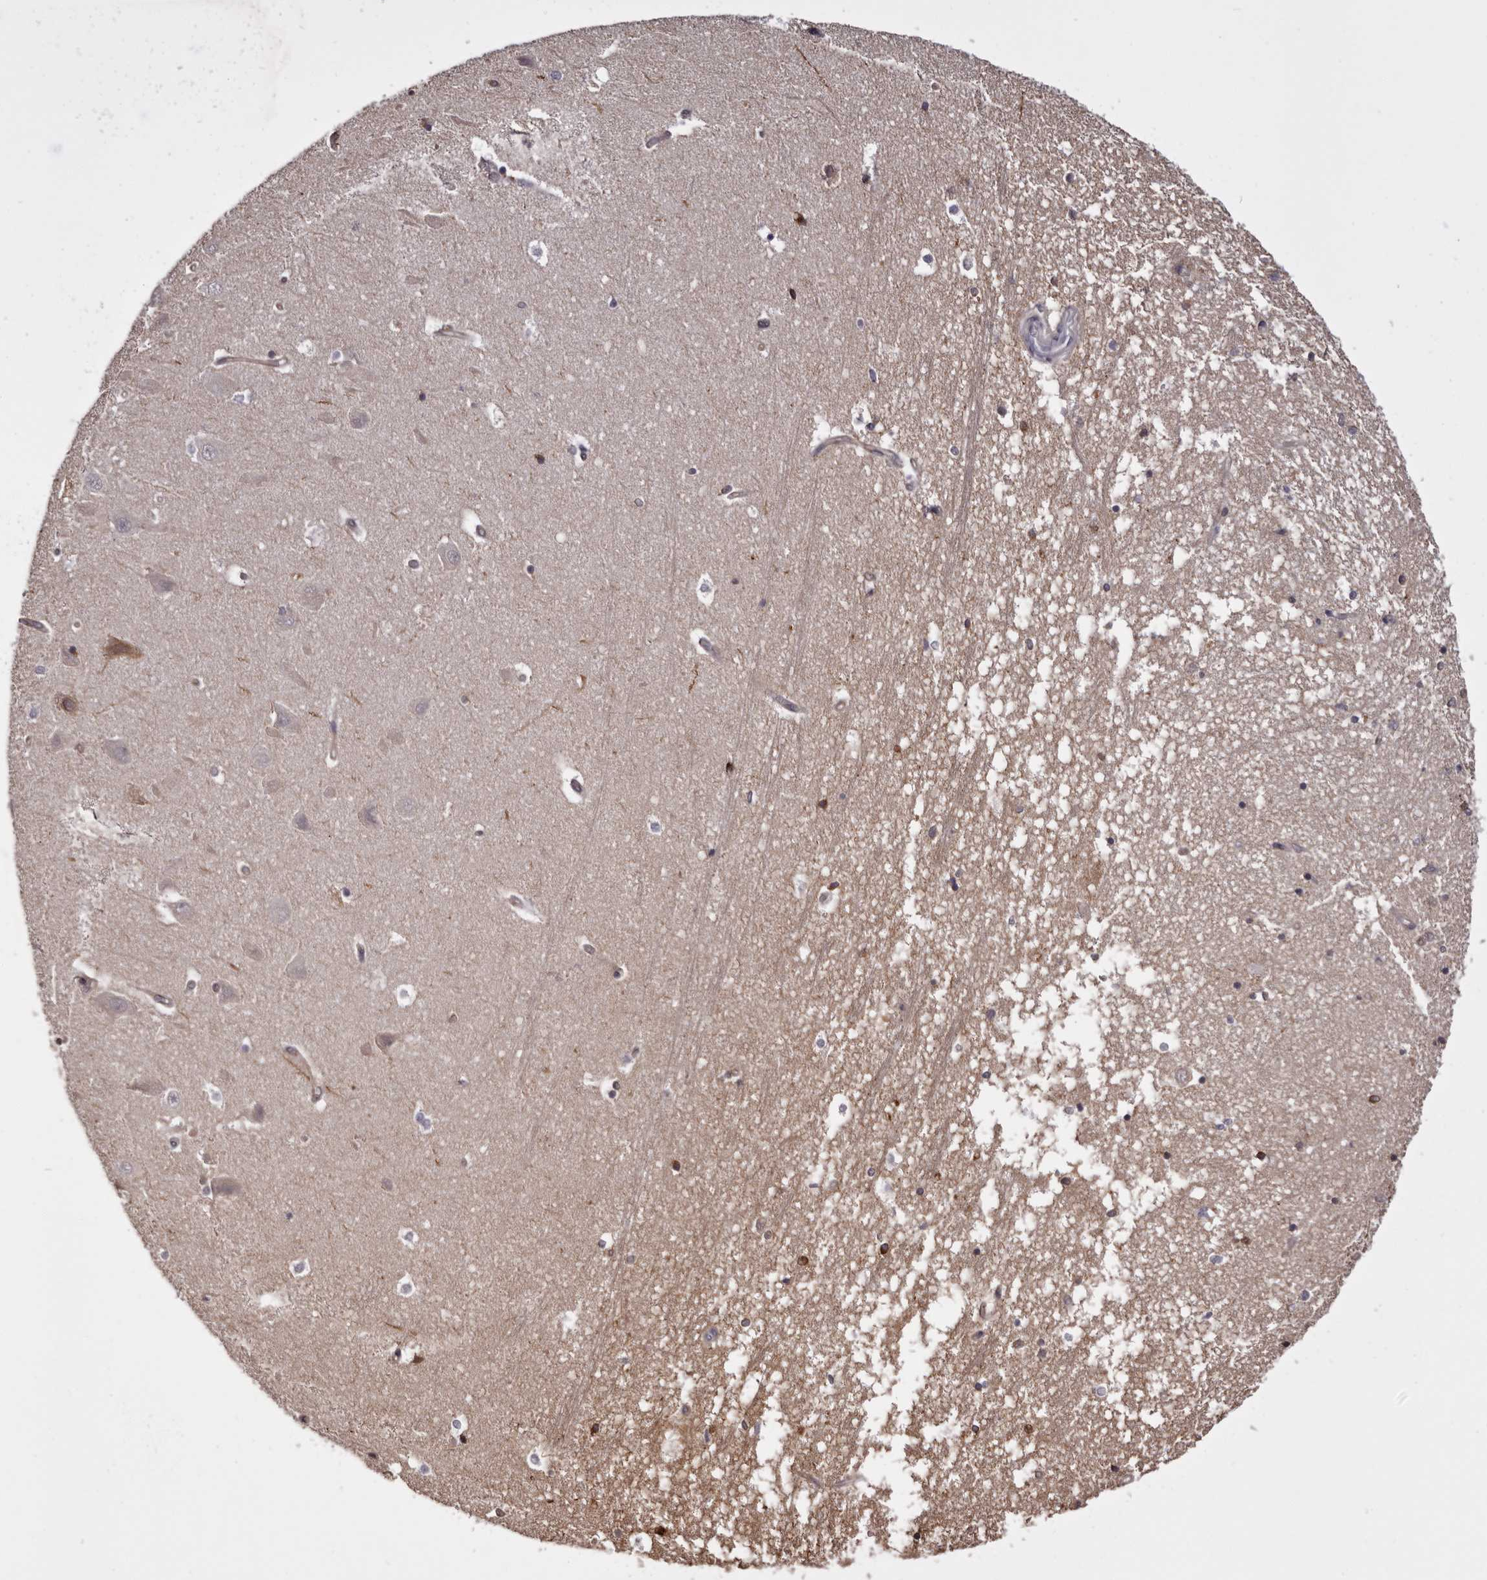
{"staining": {"intensity": "weak", "quantity": "<25%", "location": "cytoplasmic/membranous"}, "tissue": "hippocampus", "cell_type": "Glial cells", "image_type": "normal", "snomed": [{"axis": "morphology", "description": "Normal tissue, NOS"}, {"axis": "topography", "description": "Hippocampus"}], "caption": "Immunohistochemistry (IHC) of normal human hippocampus exhibits no positivity in glial cells.", "gene": "TNNI1", "patient": {"sex": "male", "age": 45}}